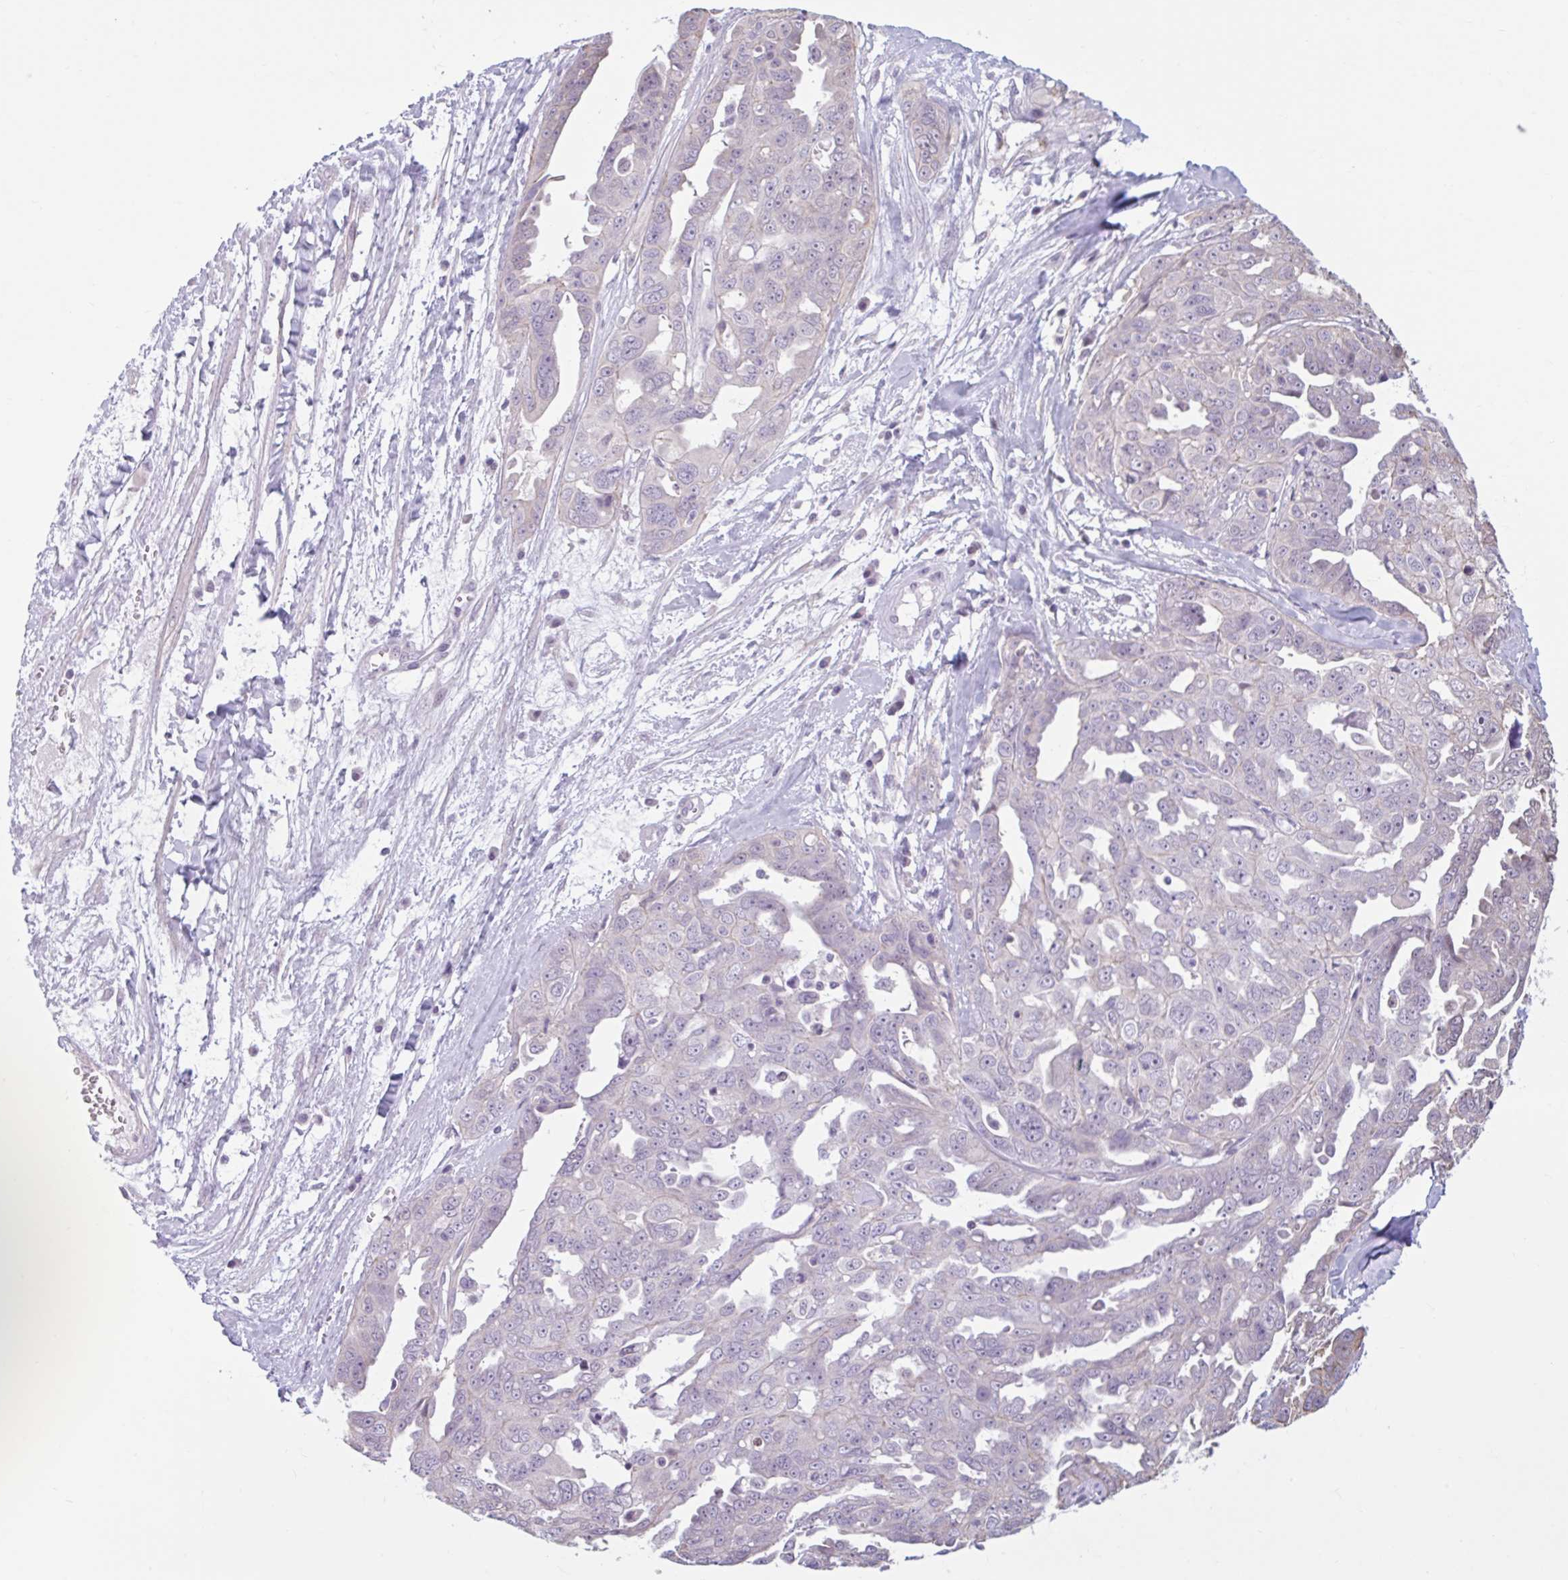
{"staining": {"intensity": "negative", "quantity": "none", "location": "none"}, "tissue": "ovarian cancer", "cell_type": "Tumor cells", "image_type": "cancer", "snomed": [{"axis": "morphology", "description": "Carcinoma, endometroid"}, {"axis": "topography", "description": "Ovary"}], "caption": "There is no significant staining in tumor cells of ovarian cancer (endometroid carcinoma).", "gene": "CDH19", "patient": {"sex": "female", "age": 70}}